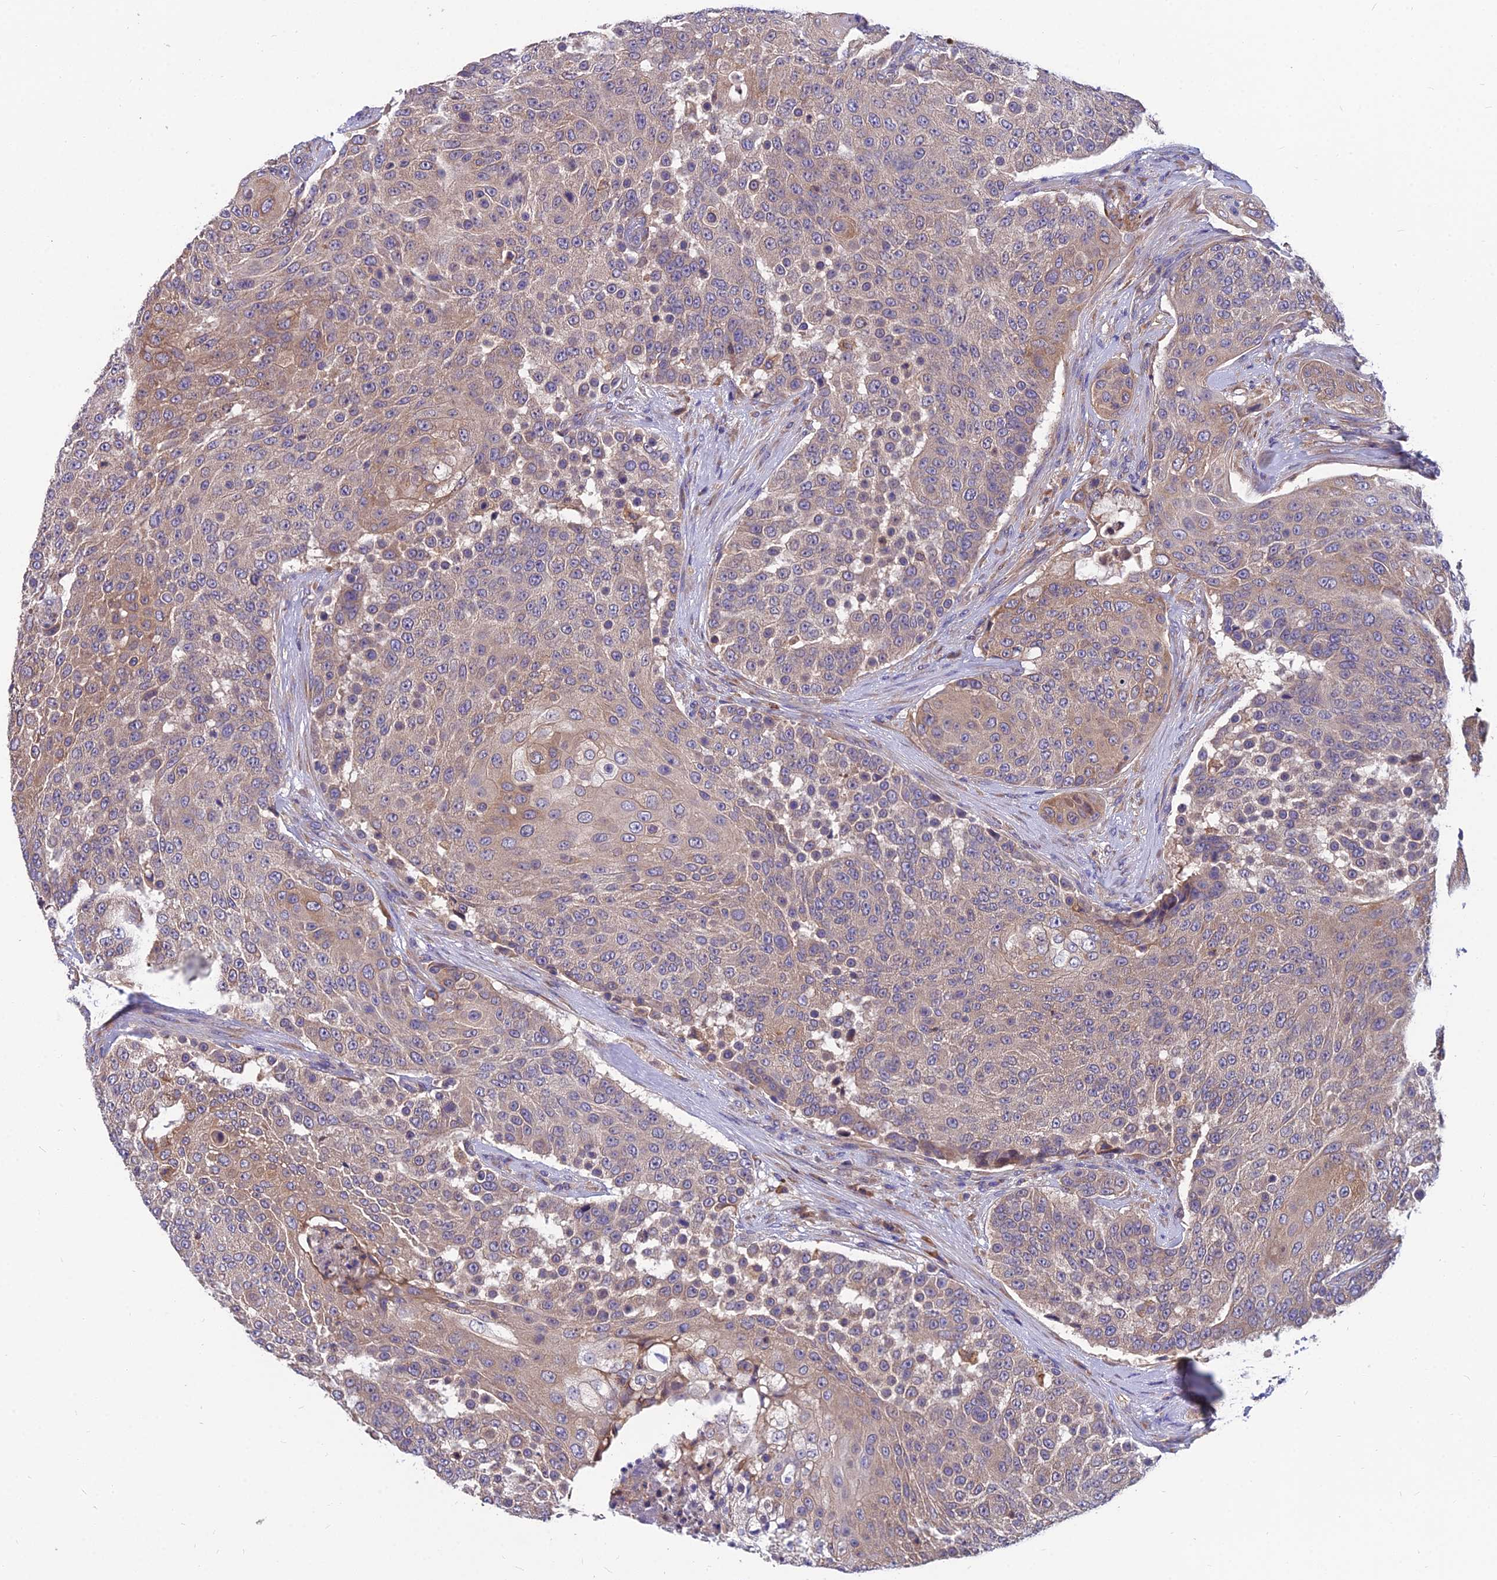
{"staining": {"intensity": "weak", "quantity": "25%-75%", "location": "cytoplasmic/membranous"}, "tissue": "urothelial cancer", "cell_type": "Tumor cells", "image_type": "cancer", "snomed": [{"axis": "morphology", "description": "Urothelial carcinoma, High grade"}, {"axis": "topography", "description": "Urinary bladder"}], "caption": "Urothelial cancer stained for a protein (brown) shows weak cytoplasmic/membranous positive expression in approximately 25%-75% of tumor cells.", "gene": "UMAD1", "patient": {"sex": "female", "age": 63}}